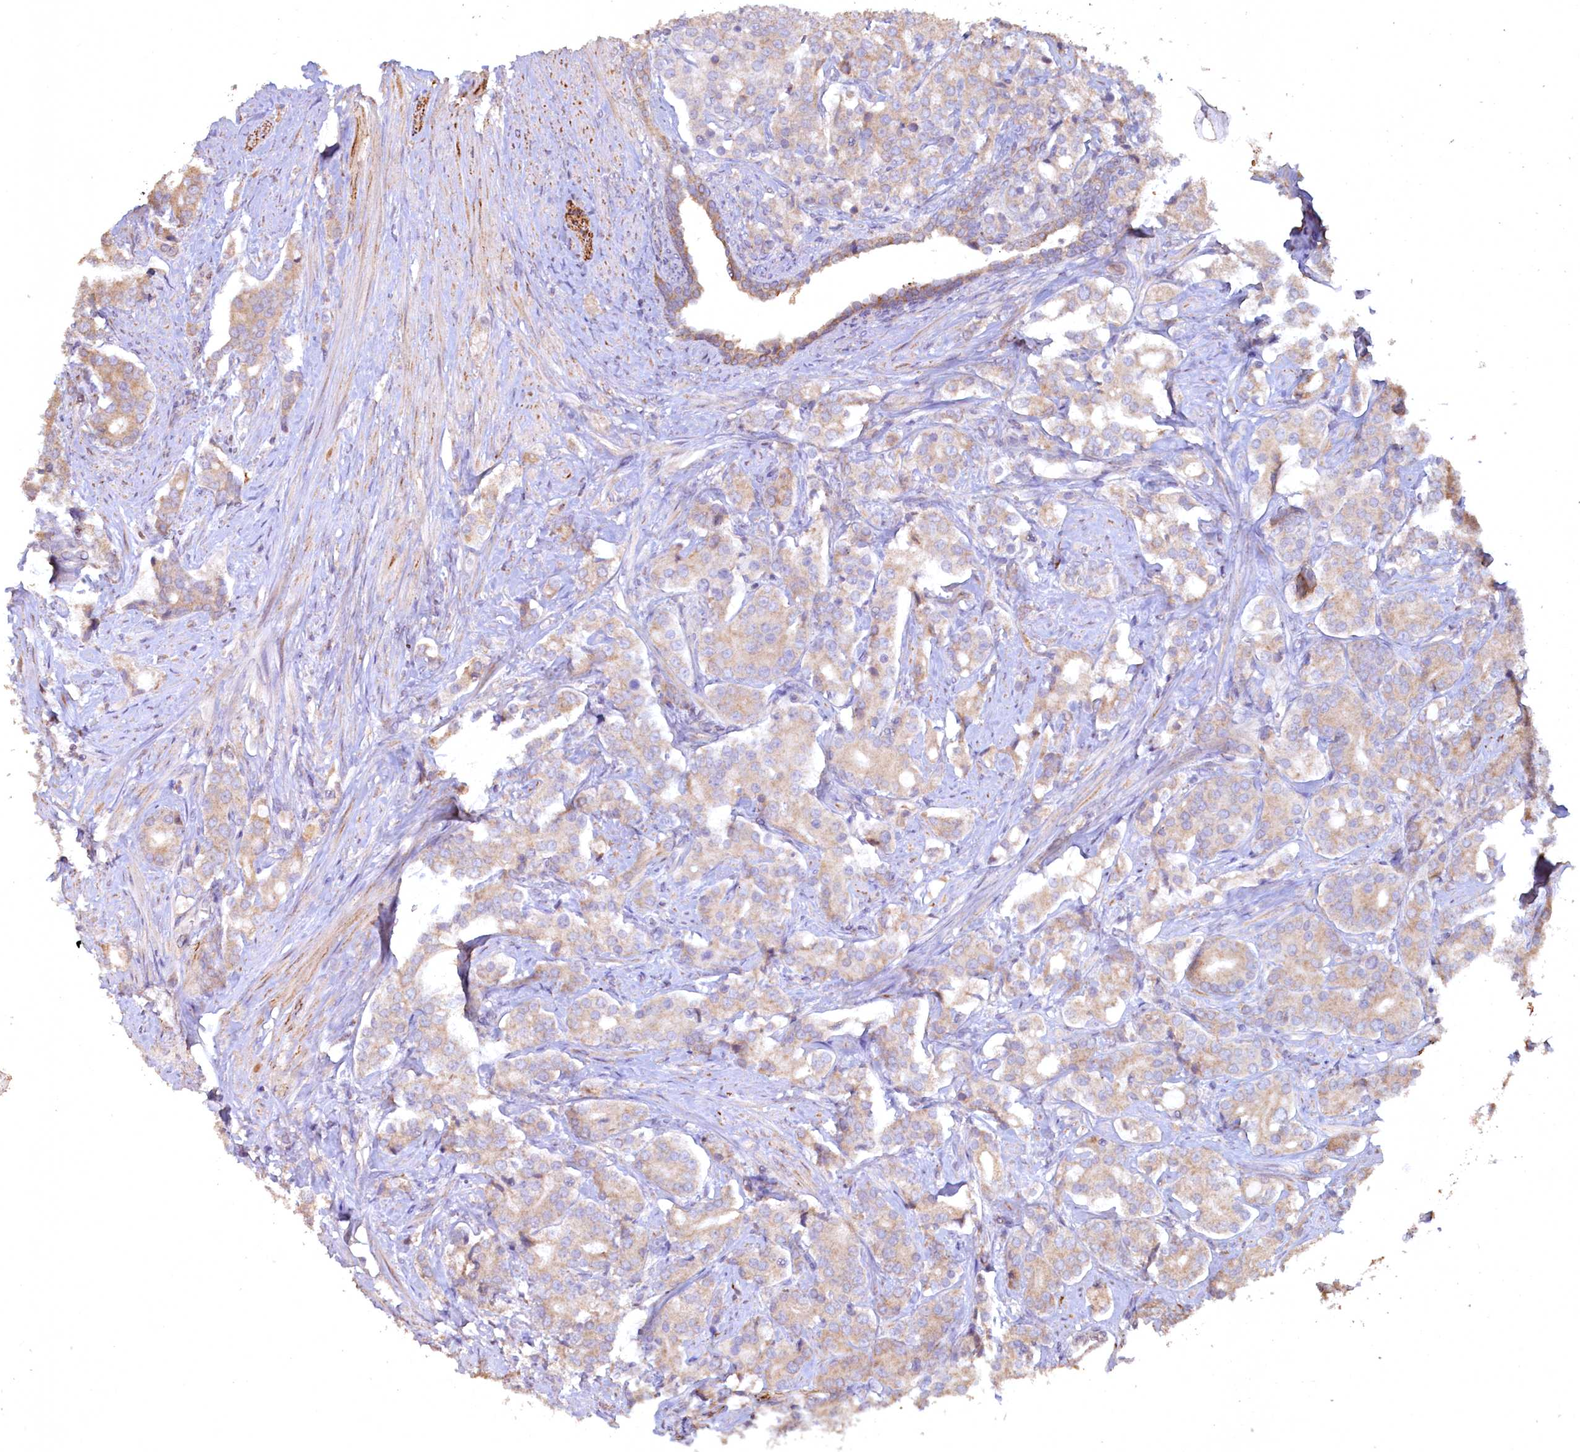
{"staining": {"intensity": "weak", "quantity": "25%-75%", "location": "cytoplasmic/membranous"}, "tissue": "prostate cancer", "cell_type": "Tumor cells", "image_type": "cancer", "snomed": [{"axis": "morphology", "description": "Adenocarcinoma, High grade"}, {"axis": "topography", "description": "Prostate"}], "caption": "High-power microscopy captured an IHC histopathology image of adenocarcinoma (high-grade) (prostate), revealing weak cytoplasmic/membranous expression in about 25%-75% of tumor cells.", "gene": "FUNDC1", "patient": {"sex": "male", "age": 62}}